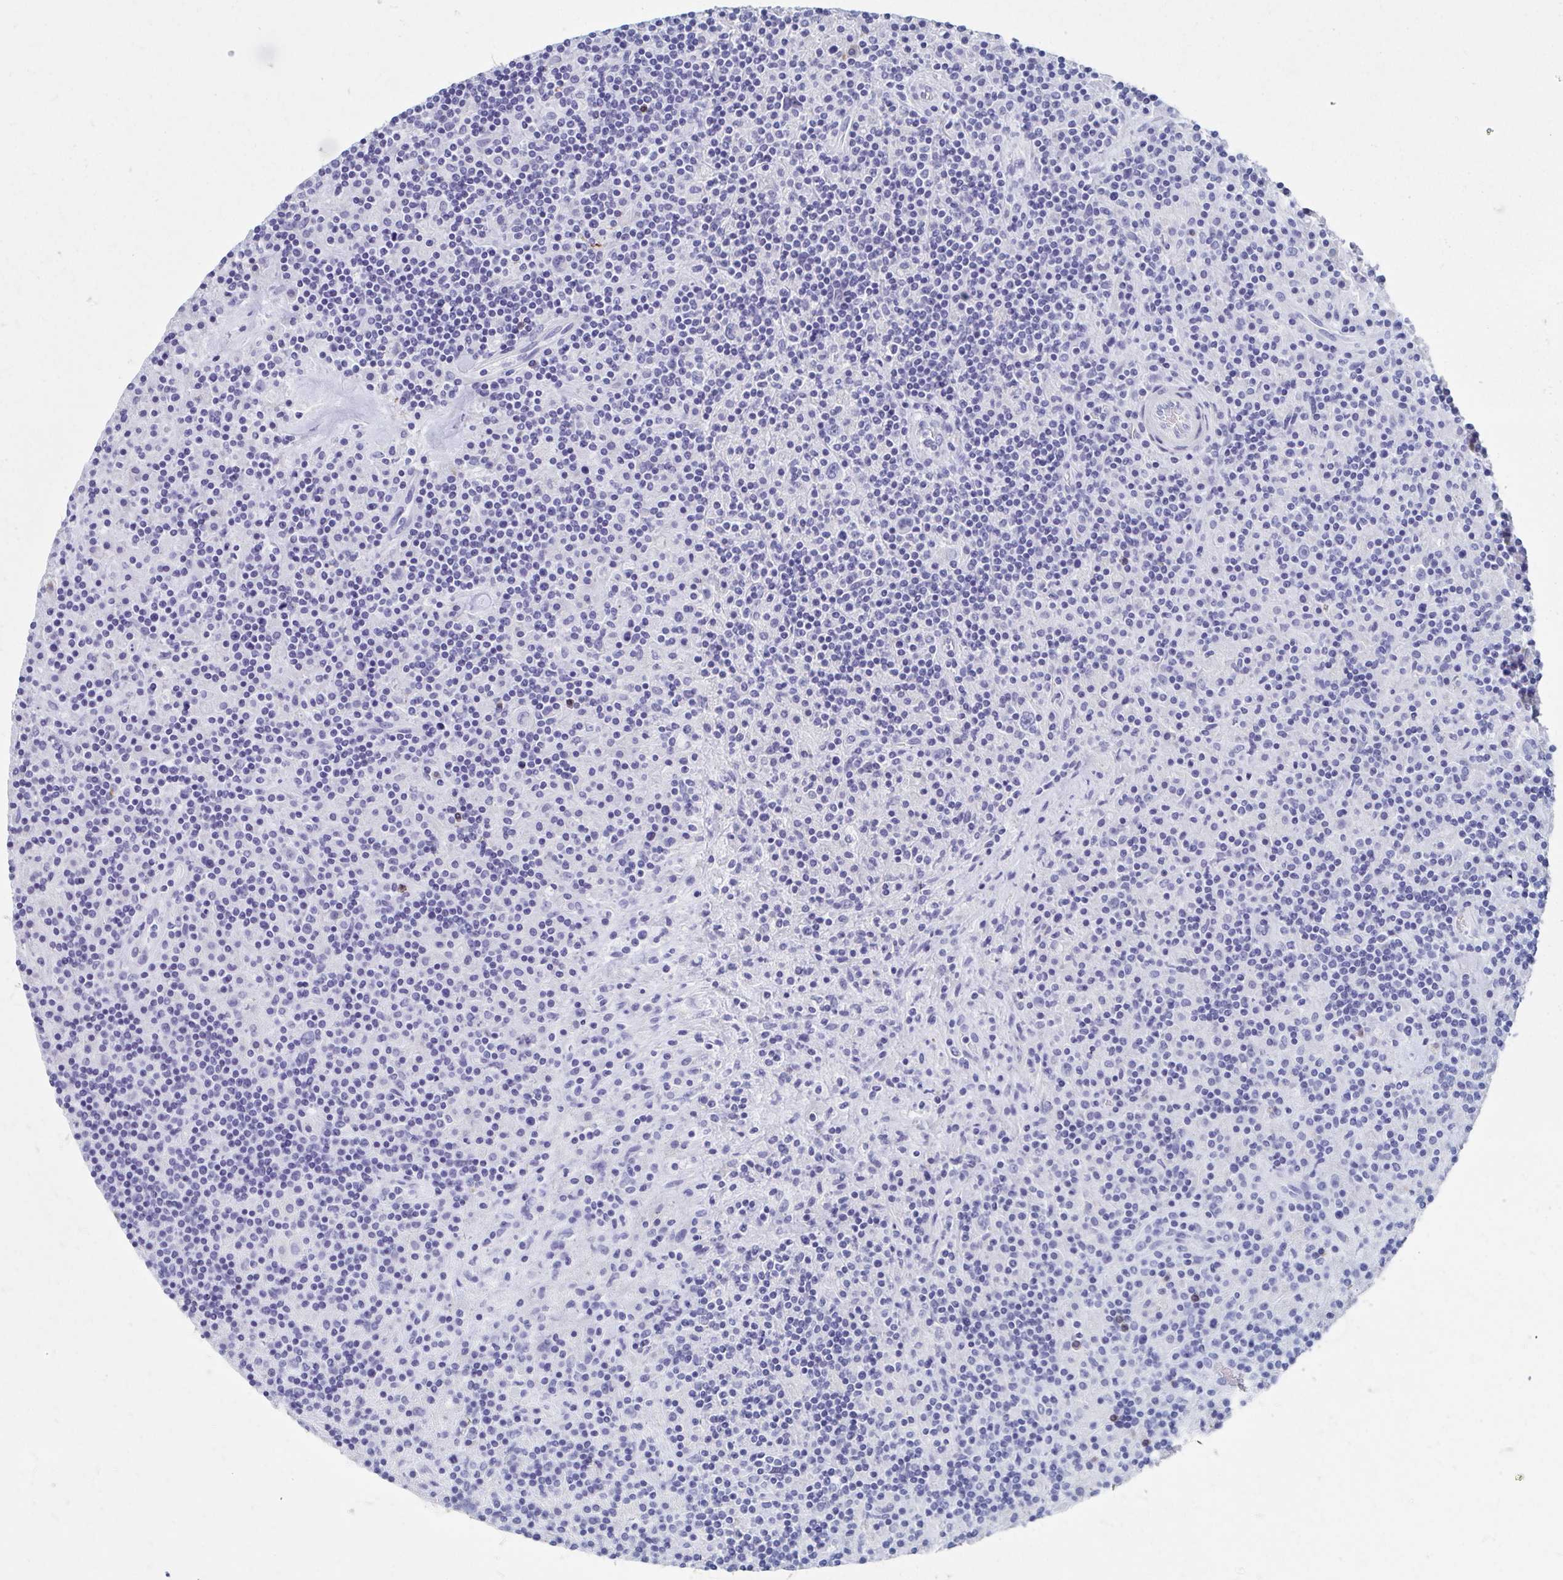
{"staining": {"intensity": "negative", "quantity": "none", "location": "none"}, "tissue": "lymphoma", "cell_type": "Tumor cells", "image_type": "cancer", "snomed": [{"axis": "morphology", "description": "Hodgkin's disease, NOS"}, {"axis": "topography", "description": "Lymph node"}], "caption": "A histopathology image of human Hodgkin's disease is negative for staining in tumor cells.", "gene": "SHCBP1L", "patient": {"sex": "male", "age": 70}}